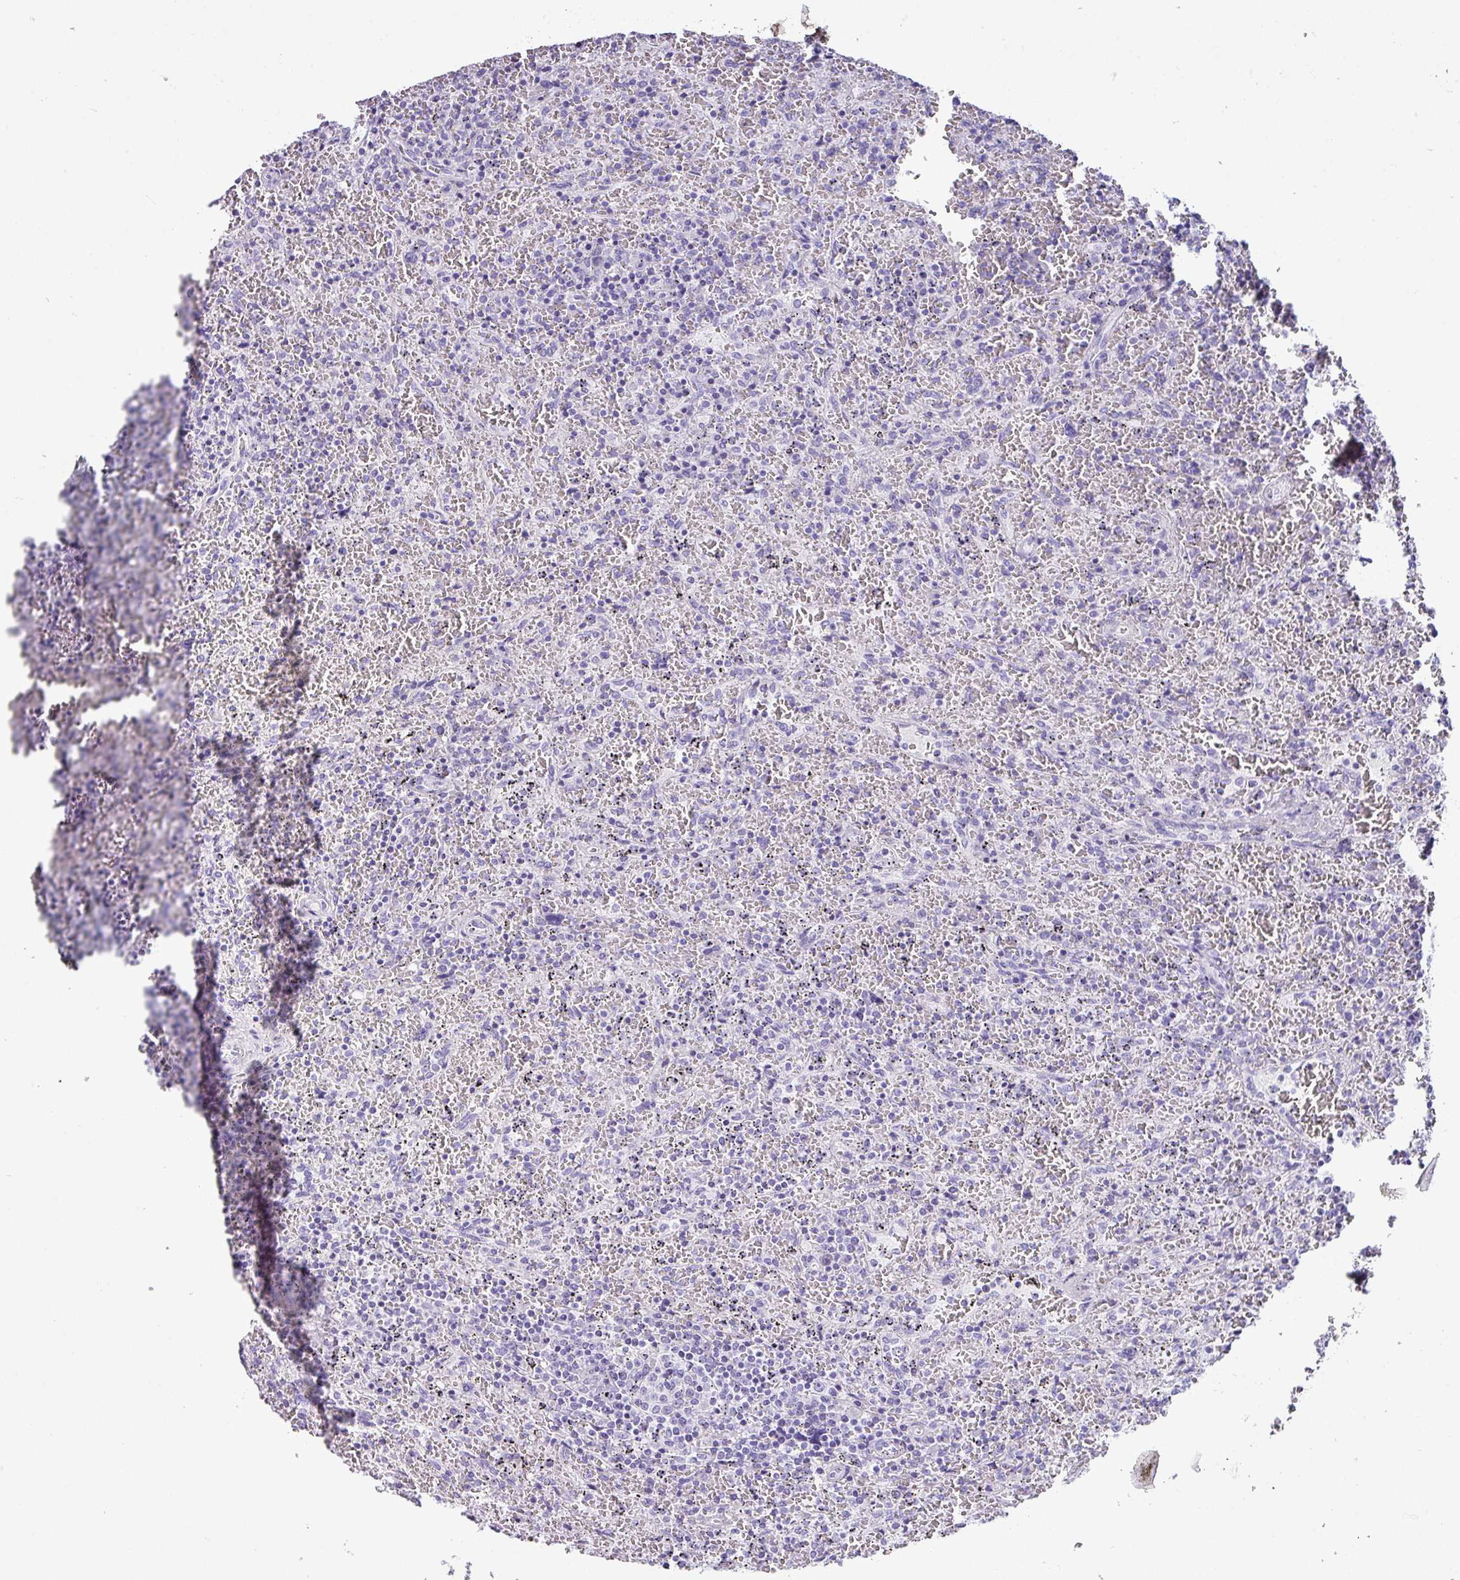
{"staining": {"intensity": "negative", "quantity": "none", "location": "none"}, "tissue": "lymphoma", "cell_type": "Tumor cells", "image_type": "cancer", "snomed": [{"axis": "morphology", "description": "Malignant lymphoma, non-Hodgkin's type, Low grade"}, {"axis": "topography", "description": "Spleen"}], "caption": "A high-resolution image shows immunohistochemistry (IHC) staining of malignant lymphoma, non-Hodgkin's type (low-grade), which displays no significant staining in tumor cells. (DAB immunohistochemistry (IHC) with hematoxylin counter stain).", "gene": "NCCRP1", "patient": {"sex": "female", "age": 64}}